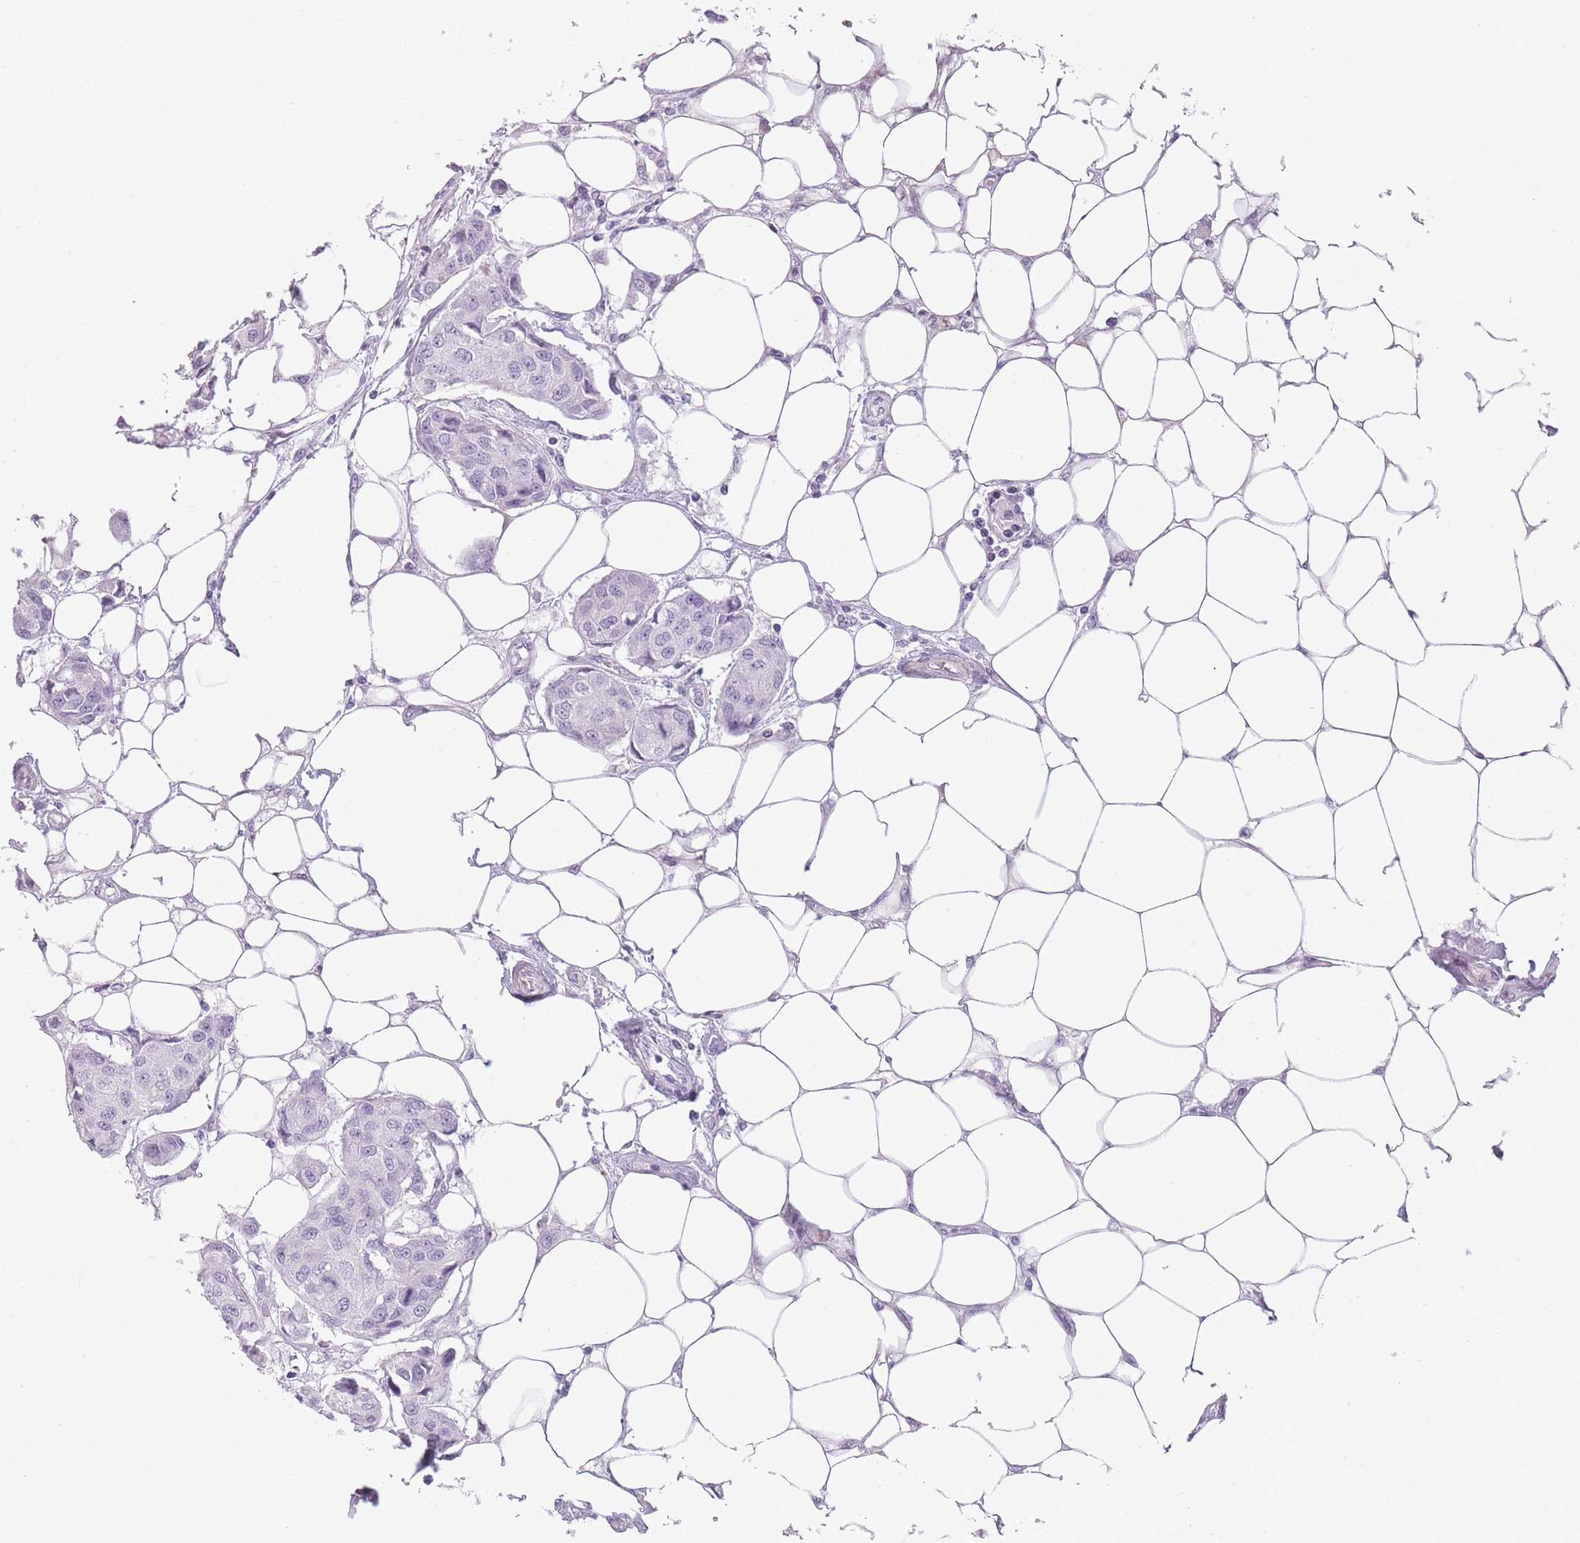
{"staining": {"intensity": "negative", "quantity": "none", "location": "none"}, "tissue": "breast cancer", "cell_type": "Tumor cells", "image_type": "cancer", "snomed": [{"axis": "morphology", "description": "Duct carcinoma"}, {"axis": "topography", "description": "Breast"}, {"axis": "topography", "description": "Lymph node"}], "caption": "Breast invasive ductal carcinoma stained for a protein using IHC reveals no expression tumor cells.", "gene": "GGT1", "patient": {"sex": "female", "age": 80}}